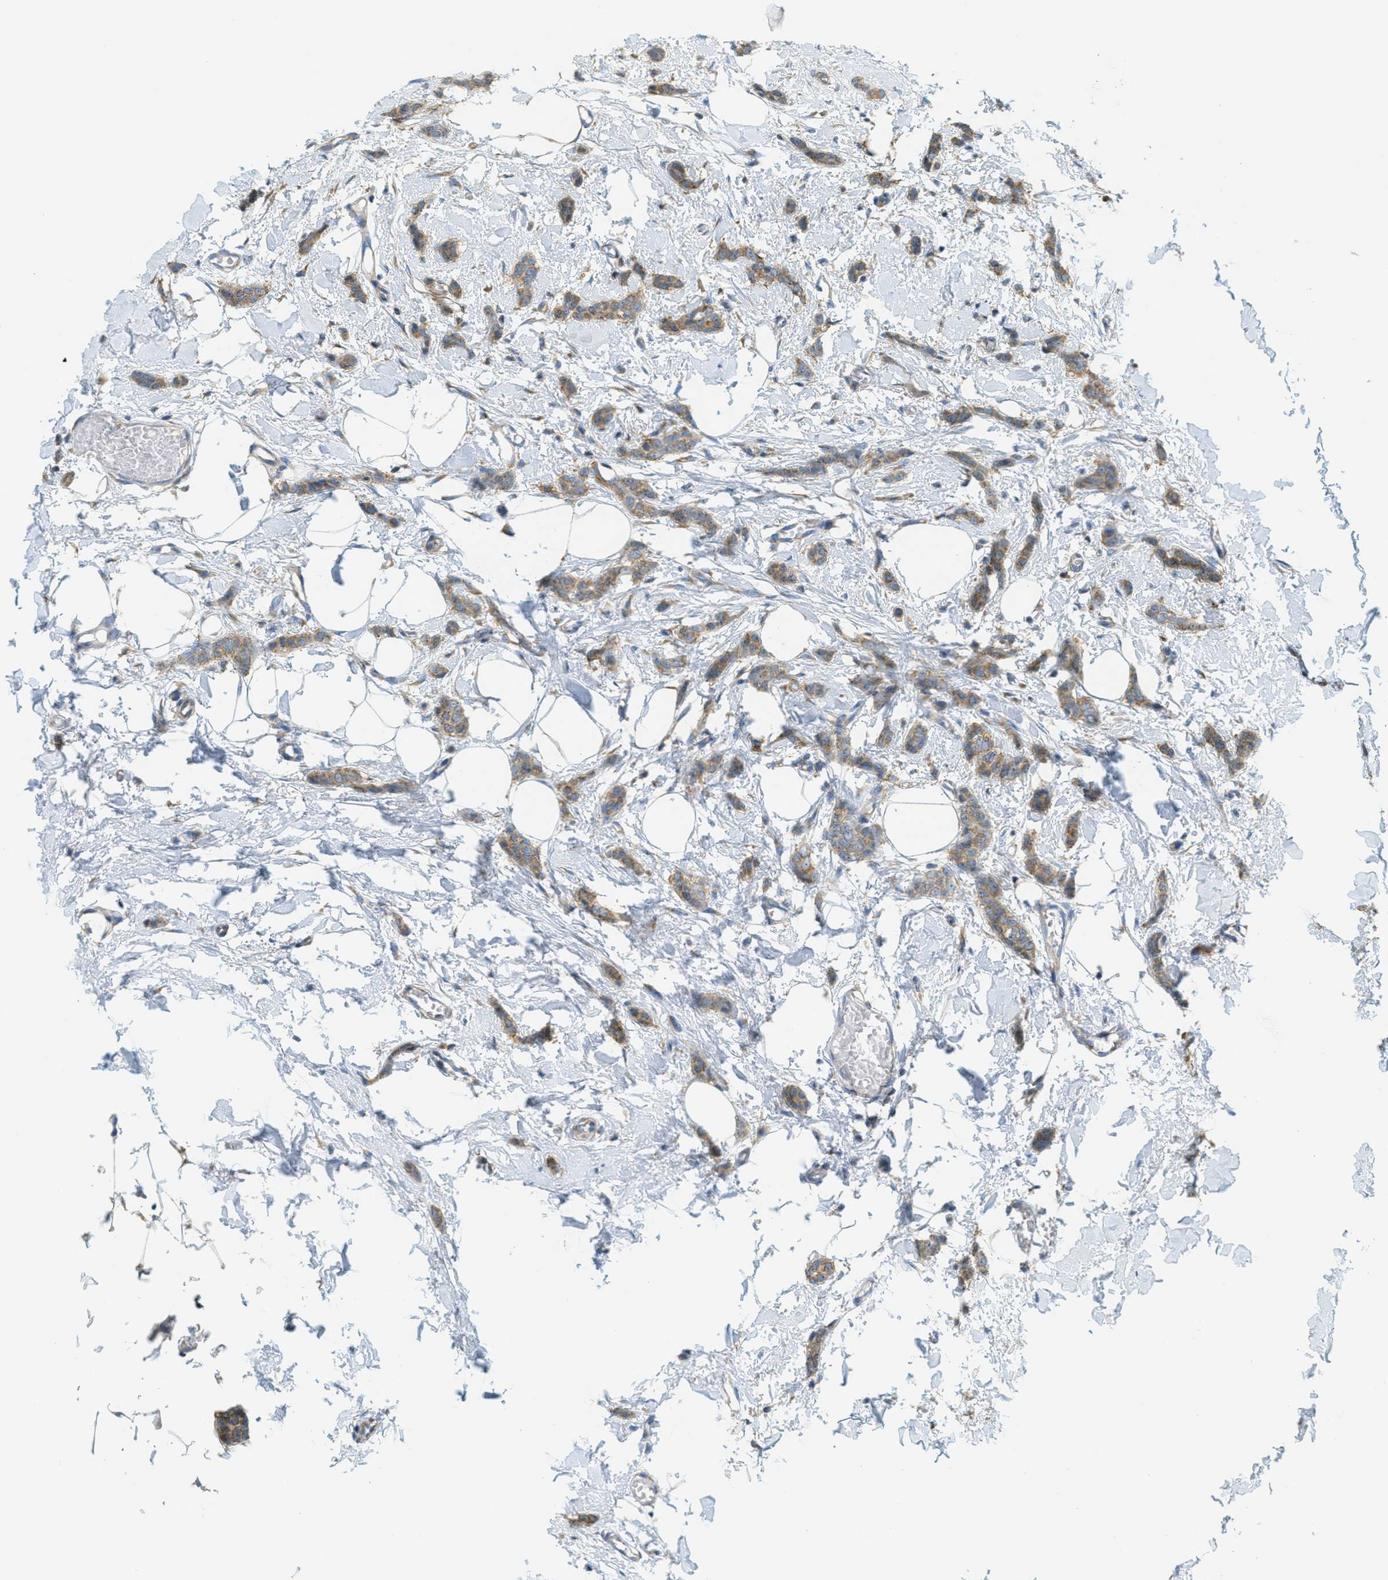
{"staining": {"intensity": "weak", "quantity": ">75%", "location": "cytoplasmic/membranous"}, "tissue": "breast cancer", "cell_type": "Tumor cells", "image_type": "cancer", "snomed": [{"axis": "morphology", "description": "Lobular carcinoma"}, {"axis": "topography", "description": "Skin"}, {"axis": "topography", "description": "Breast"}], "caption": "Breast cancer stained for a protein shows weak cytoplasmic/membranous positivity in tumor cells.", "gene": "ABCF1", "patient": {"sex": "female", "age": 46}}